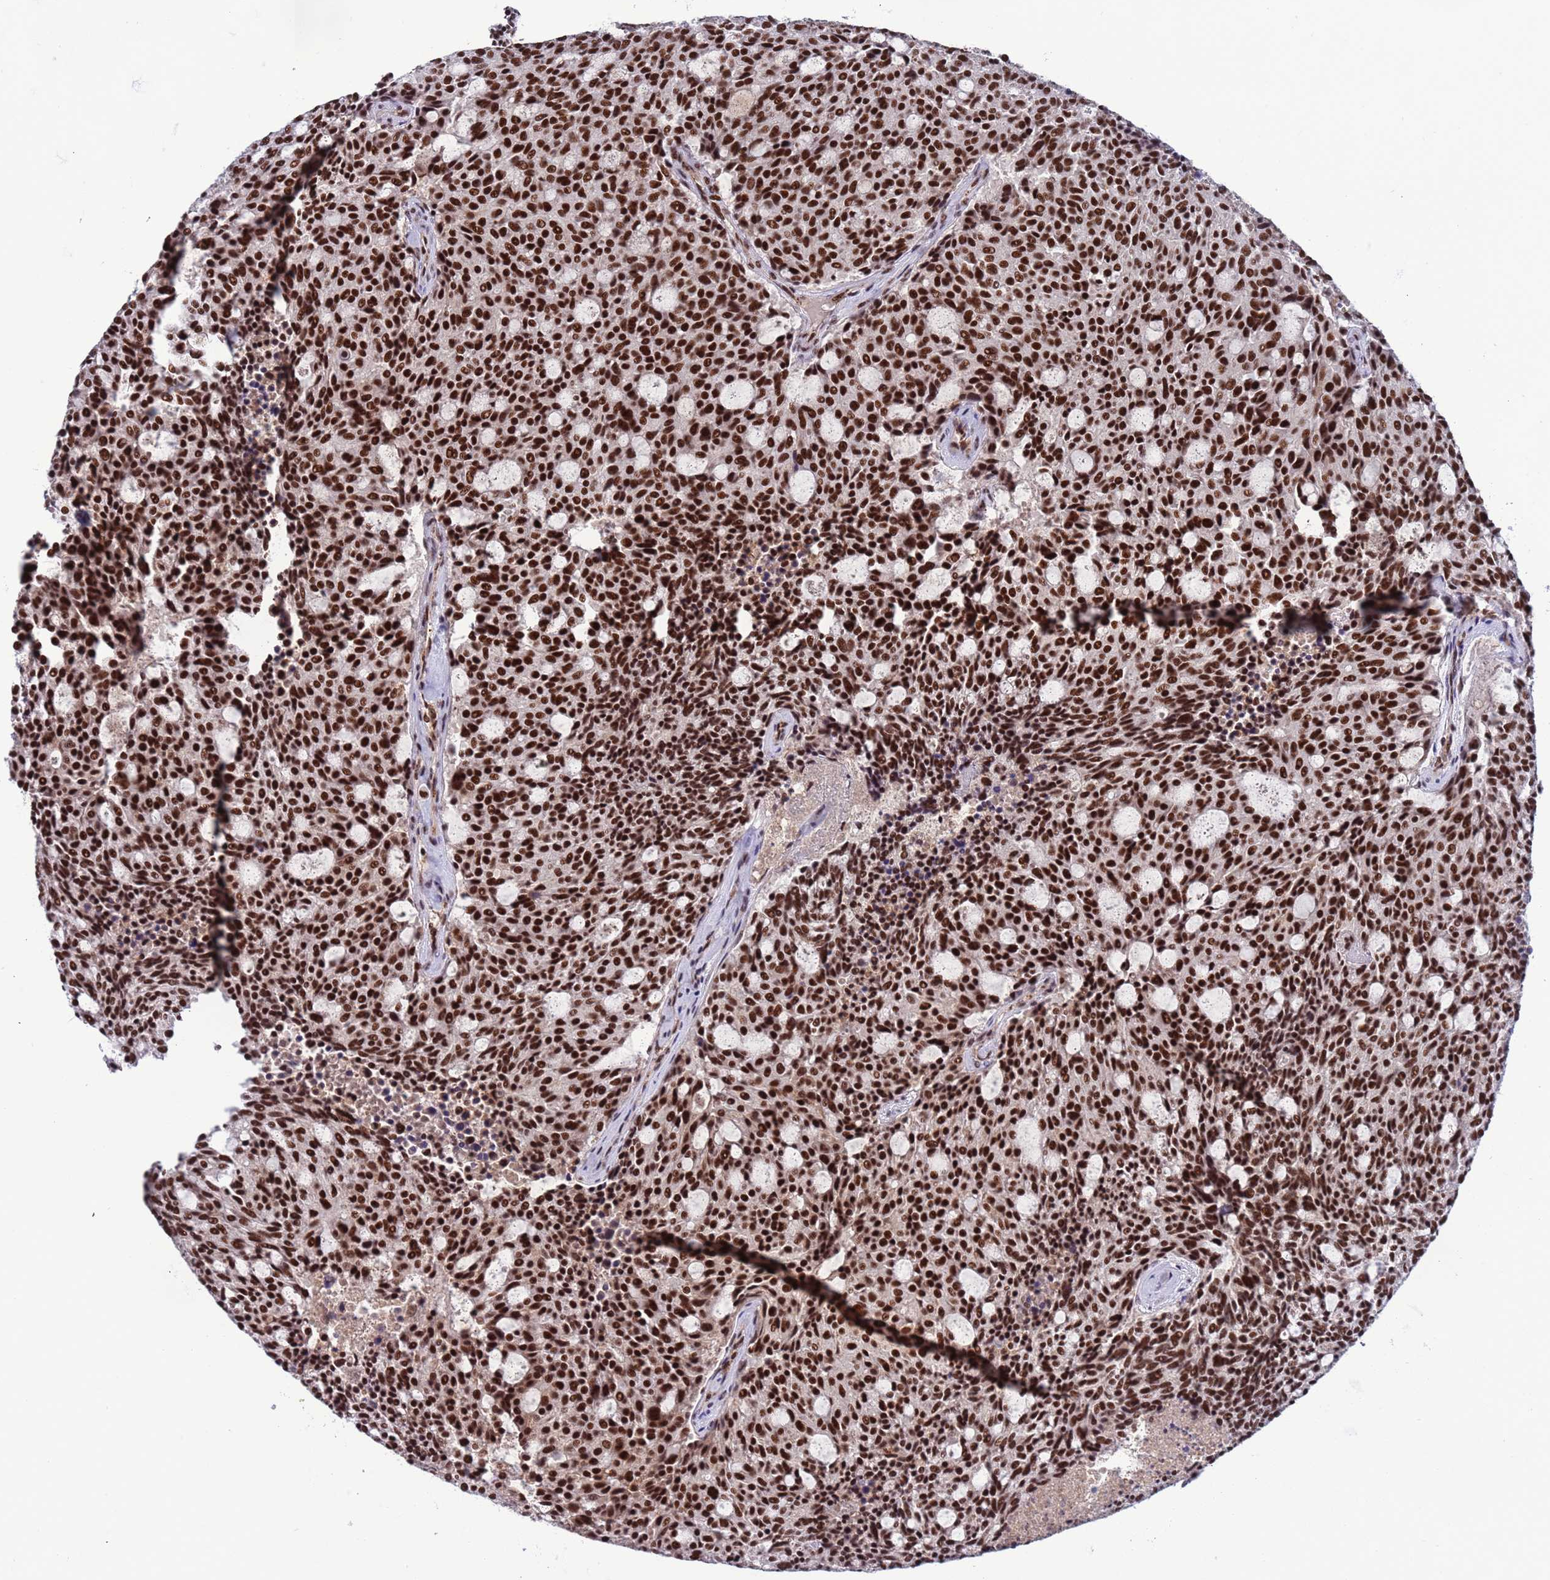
{"staining": {"intensity": "strong", "quantity": ">75%", "location": "nuclear"}, "tissue": "carcinoid", "cell_type": "Tumor cells", "image_type": "cancer", "snomed": [{"axis": "morphology", "description": "Carcinoid, malignant, NOS"}, {"axis": "topography", "description": "Pancreas"}], "caption": "High-power microscopy captured an IHC photomicrograph of carcinoid, revealing strong nuclear staining in about >75% of tumor cells.", "gene": "SRRT", "patient": {"sex": "female", "age": 54}}